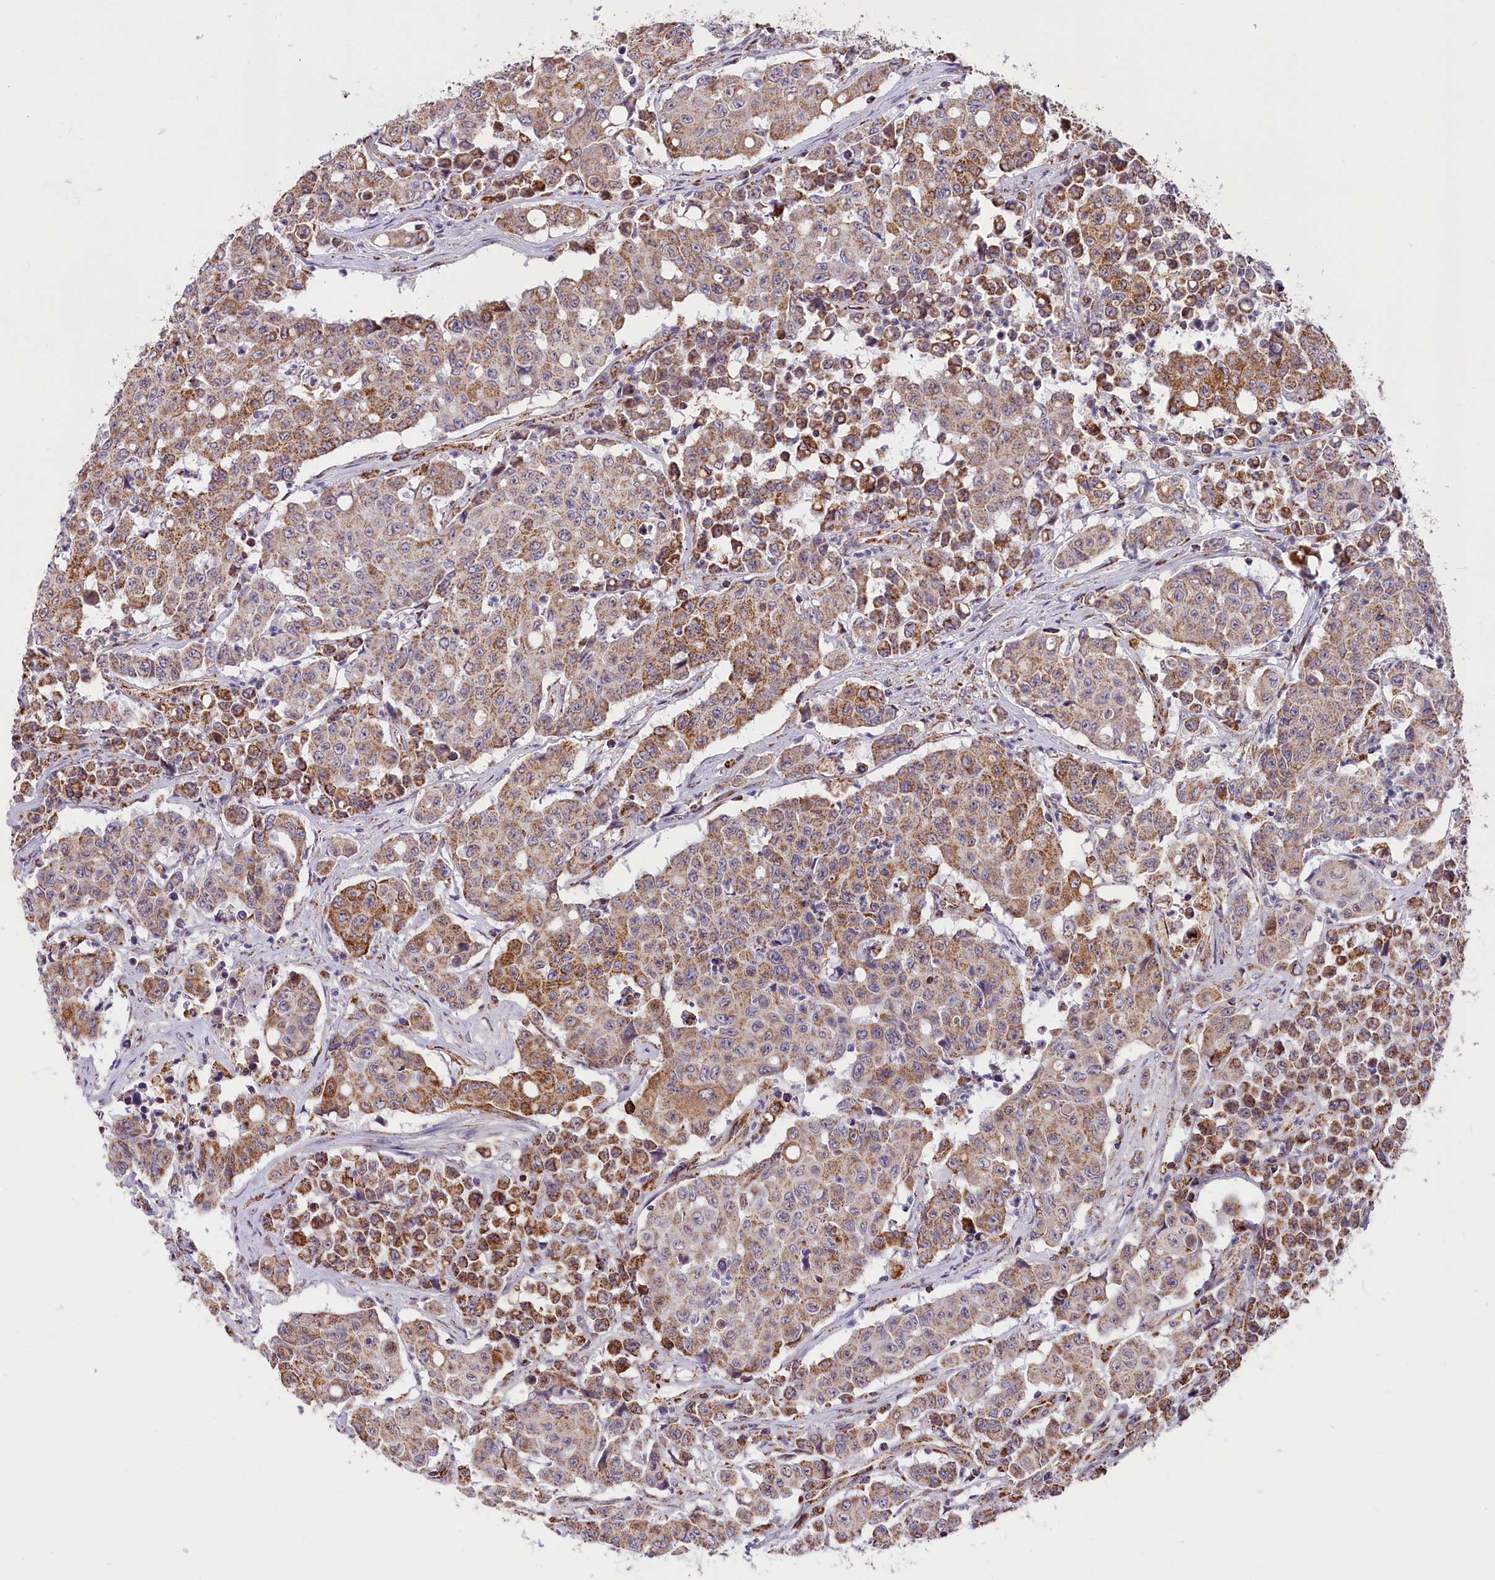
{"staining": {"intensity": "moderate", "quantity": ">75%", "location": "cytoplasmic/membranous"}, "tissue": "colorectal cancer", "cell_type": "Tumor cells", "image_type": "cancer", "snomed": [{"axis": "morphology", "description": "Adenocarcinoma, NOS"}, {"axis": "topography", "description": "Colon"}], "caption": "A brown stain labels moderate cytoplasmic/membranous expression of a protein in colorectal cancer tumor cells.", "gene": "NDUFA8", "patient": {"sex": "male", "age": 51}}